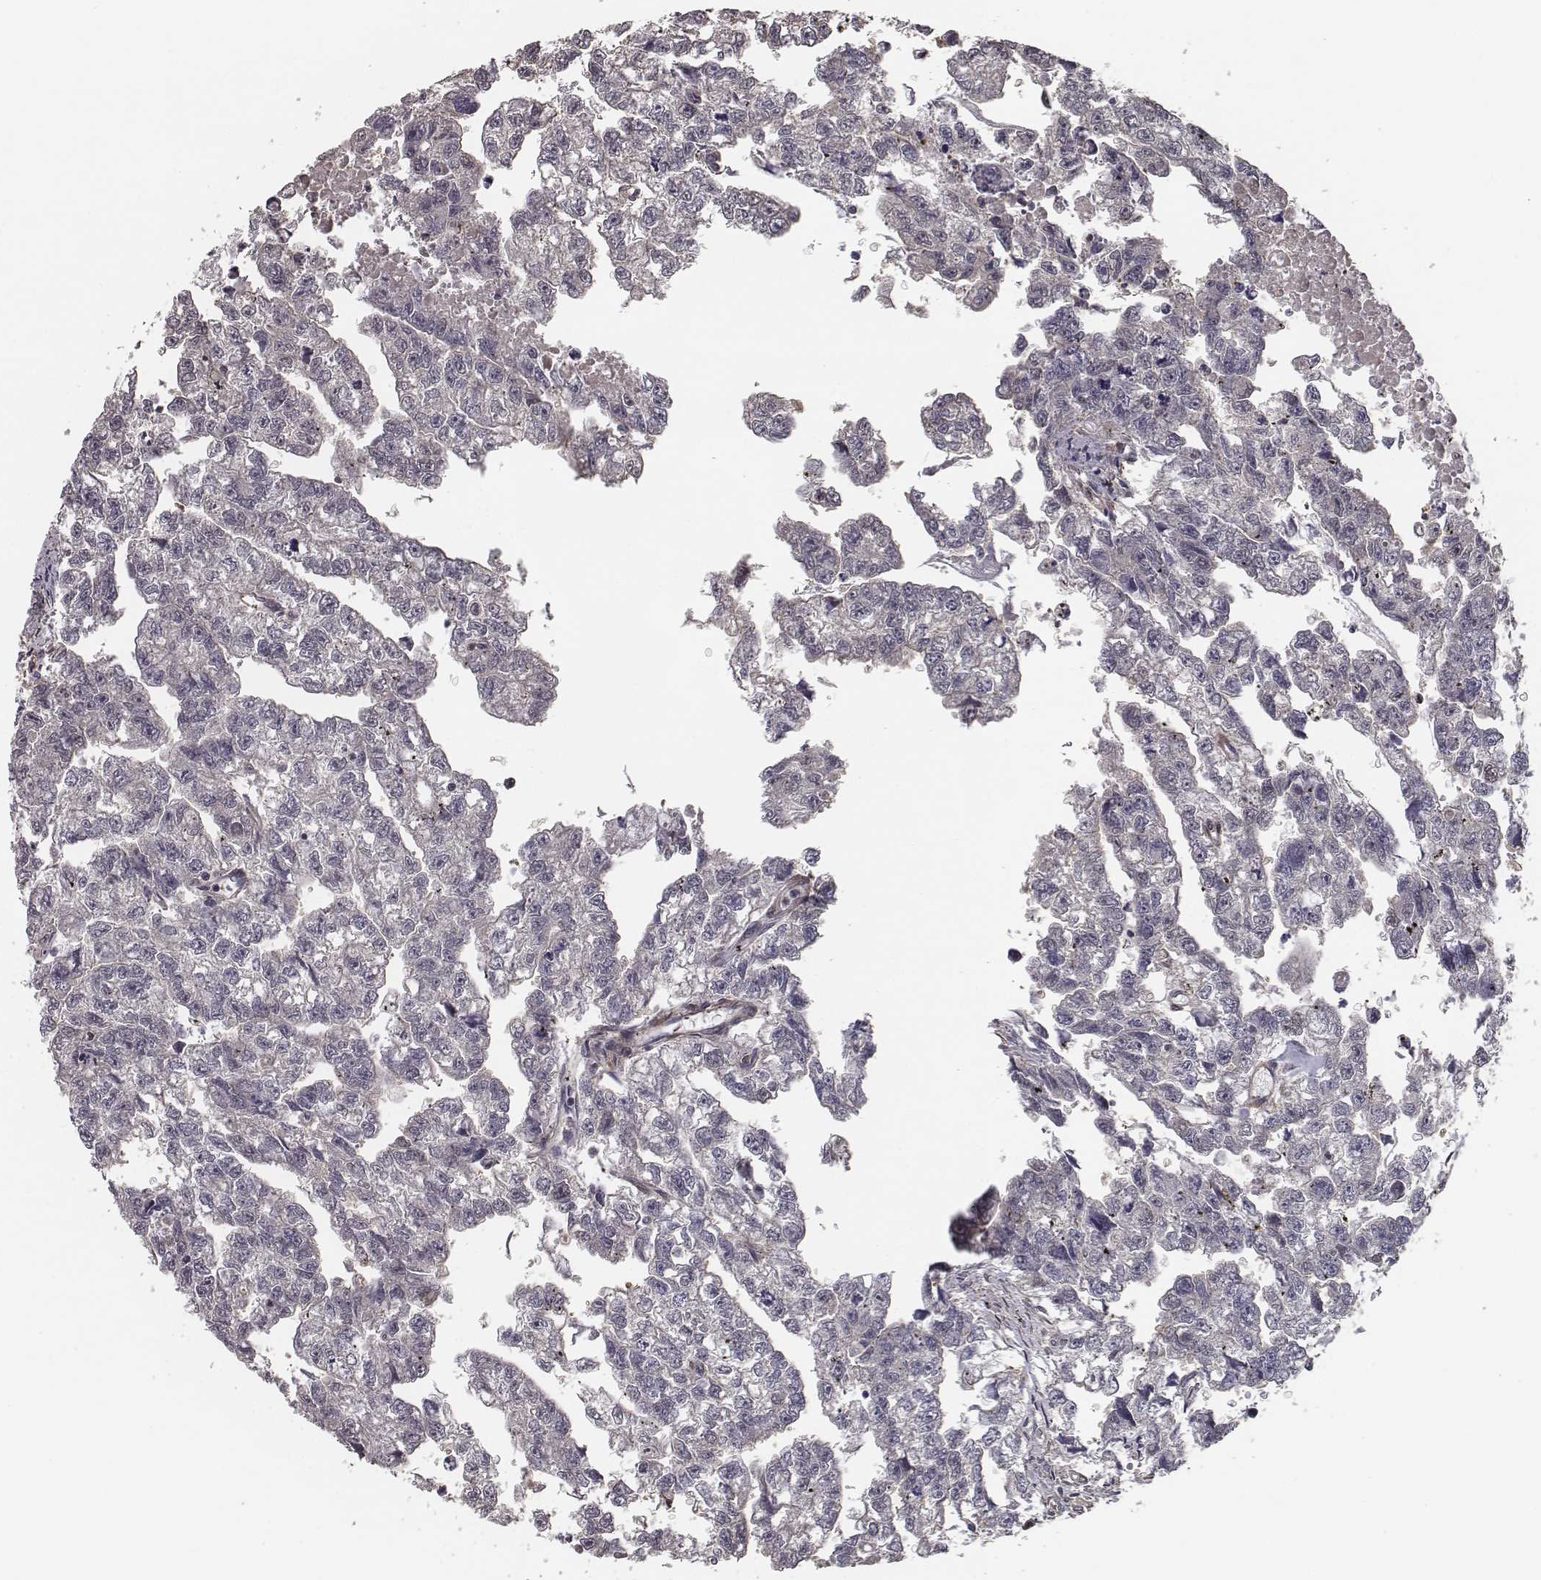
{"staining": {"intensity": "negative", "quantity": "none", "location": "none"}, "tissue": "testis cancer", "cell_type": "Tumor cells", "image_type": "cancer", "snomed": [{"axis": "morphology", "description": "Carcinoma, Embryonal, NOS"}, {"axis": "morphology", "description": "Teratoma, malignant, NOS"}, {"axis": "topography", "description": "Testis"}], "caption": "DAB (3,3'-diaminobenzidine) immunohistochemical staining of testis cancer shows no significant expression in tumor cells.", "gene": "ISYNA1", "patient": {"sex": "male", "age": 44}}